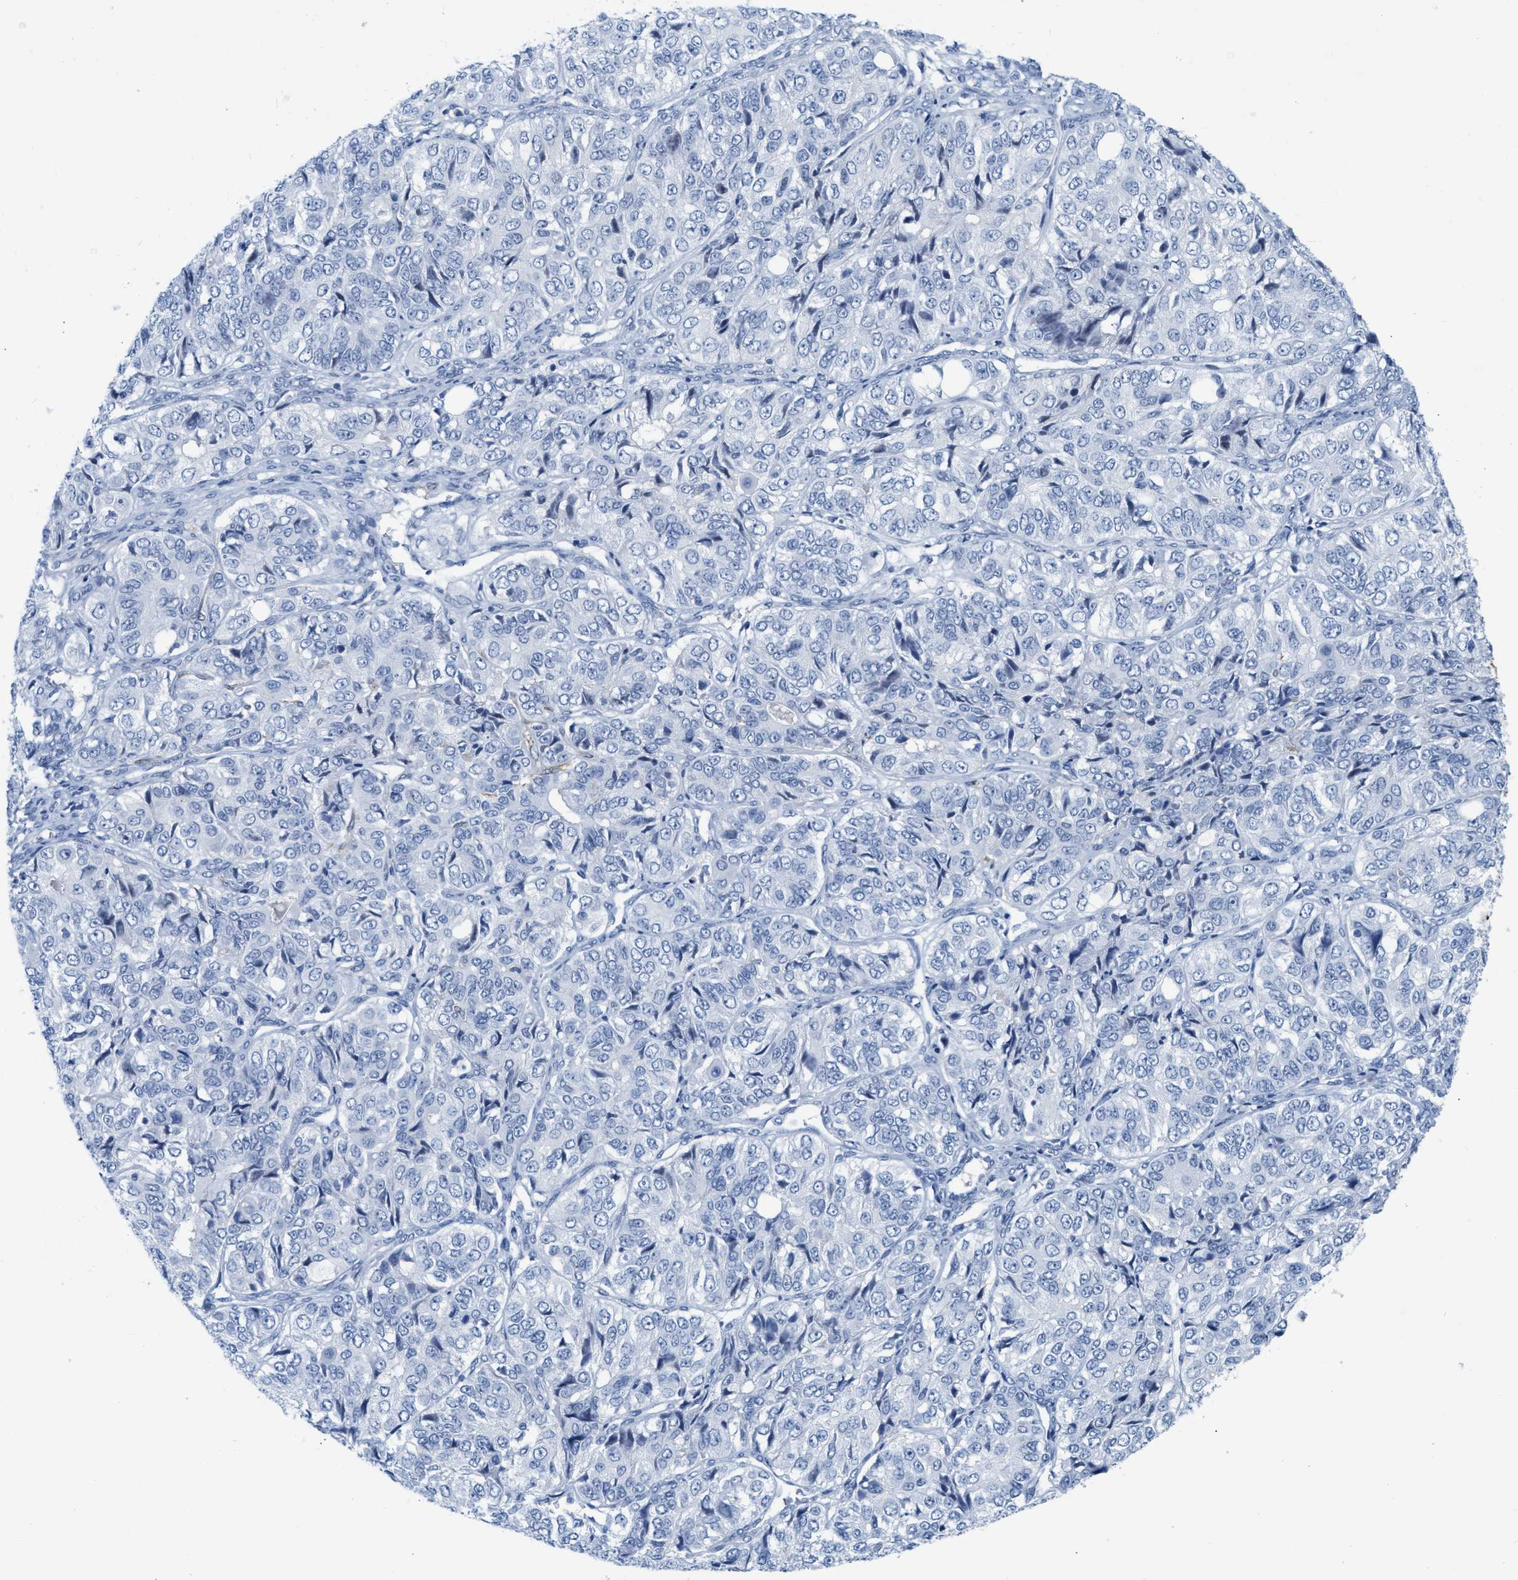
{"staining": {"intensity": "negative", "quantity": "none", "location": "none"}, "tissue": "ovarian cancer", "cell_type": "Tumor cells", "image_type": "cancer", "snomed": [{"axis": "morphology", "description": "Carcinoma, endometroid"}, {"axis": "topography", "description": "Ovary"}], "caption": "Immunohistochemistry photomicrograph of neoplastic tissue: ovarian cancer (endometroid carcinoma) stained with DAB displays no significant protein expression in tumor cells. (IHC, brightfield microscopy, high magnification).", "gene": "TAGLN", "patient": {"sex": "female", "age": 51}}